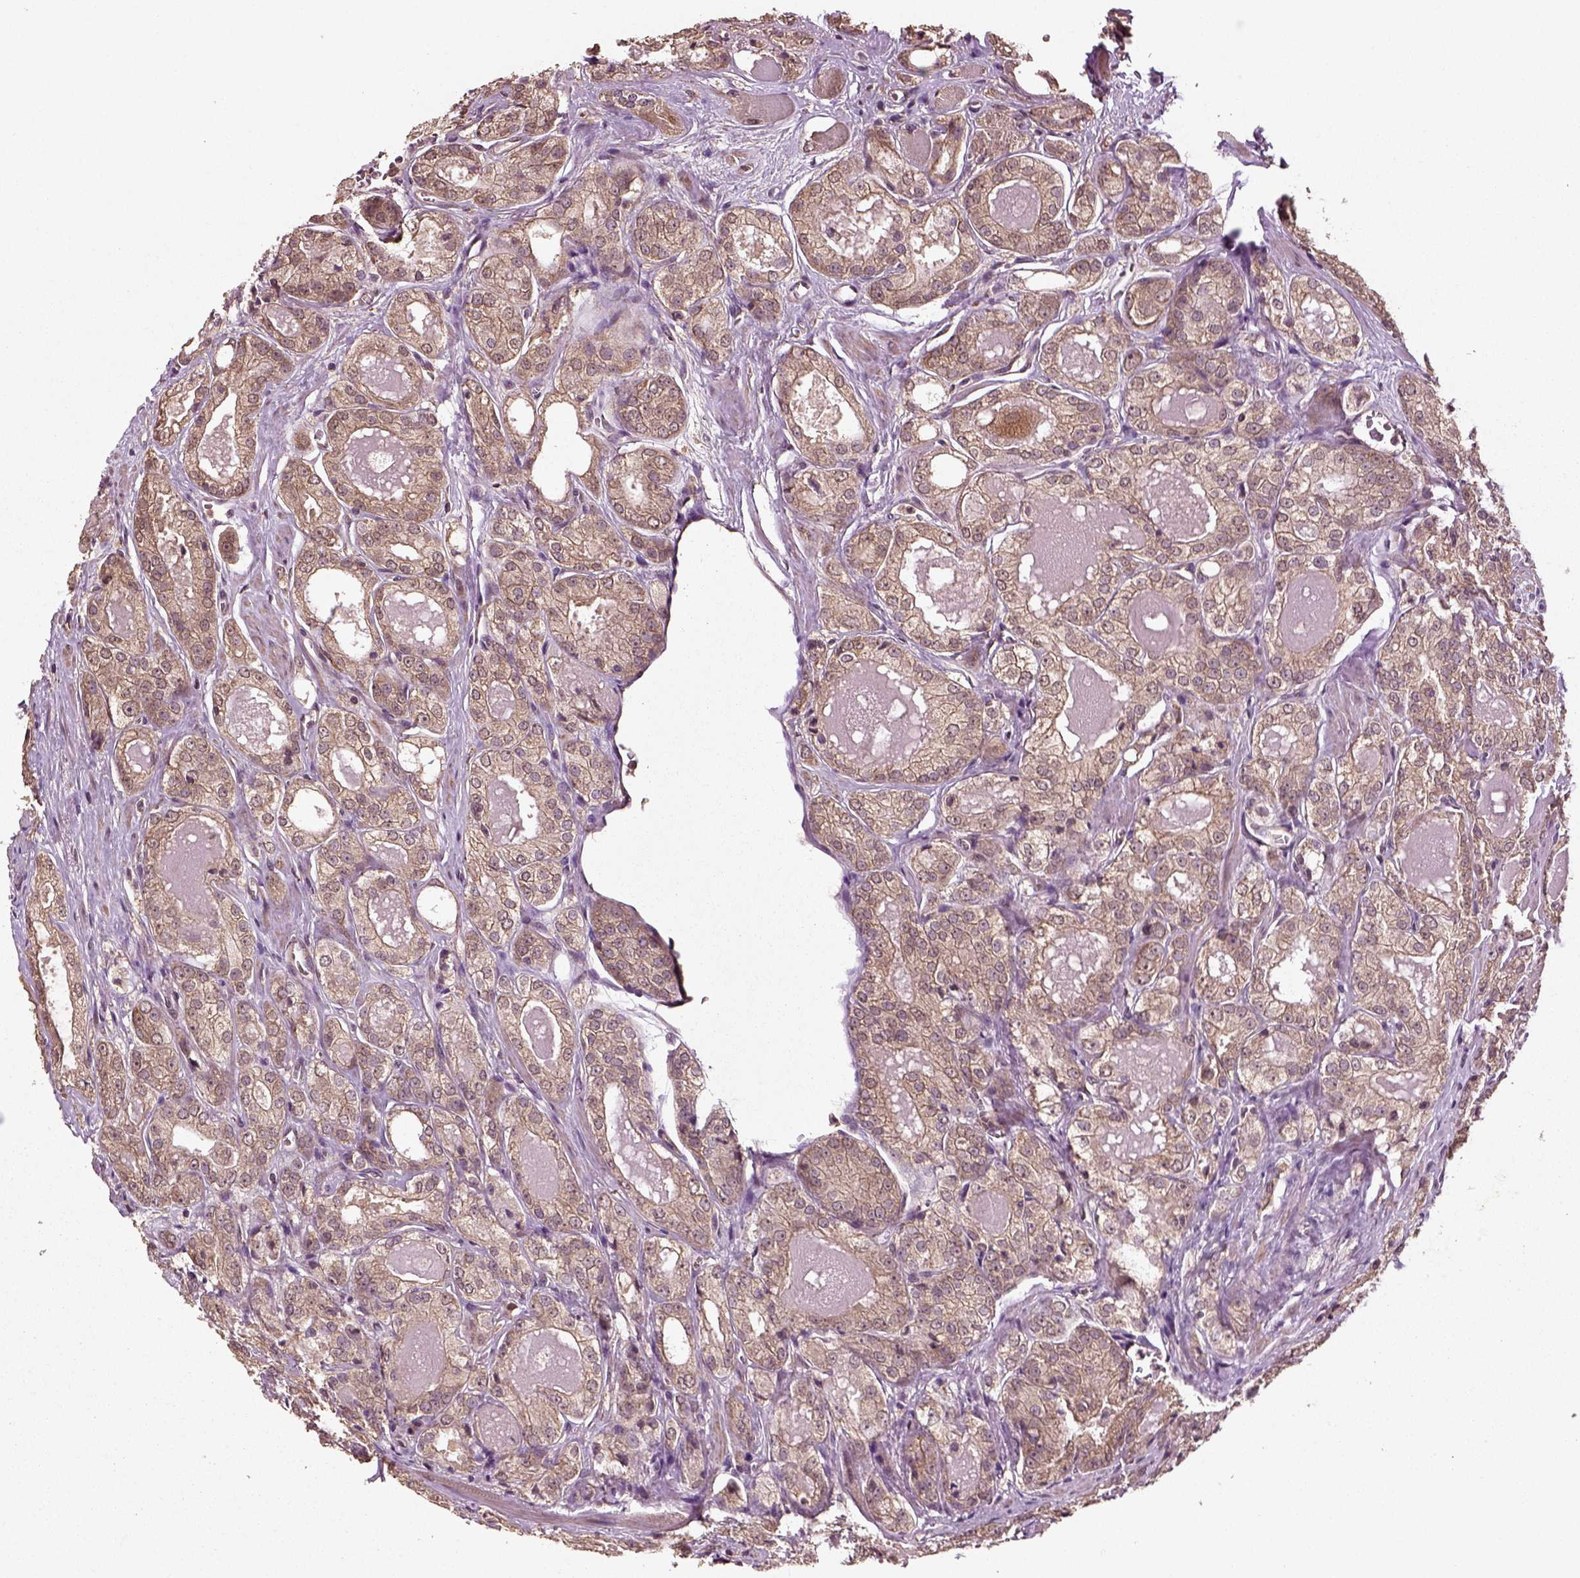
{"staining": {"intensity": "weak", "quantity": "25%-75%", "location": "cytoplasmic/membranous"}, "tissue": "prostate cancer", "cell_type": "Tumor cells", "image_type": "cancer", "snomed": [{"axis": "morphology", "description": "Adenocarcinoma, NOS"}, {"axis": "morphology", "description": "Adenocarcinoma, High grade"}, {"axis": "topography", "description": "Prostate"}], "caption": "IHC staining of high-grade adenocarcinoma (prostate), which shows low levels of weak cytoplasmic/membranous positivity in approximately 25%-75% of tumor cells indicating weak cytoplasmic/membranous protein positivity. The staining was performed using DAB (brown) for protein detection and nuclei were counterstained in hematoxylin (blue).", "gene": "ERV3-1", "patient": {"sex": "male", "age": 70}}